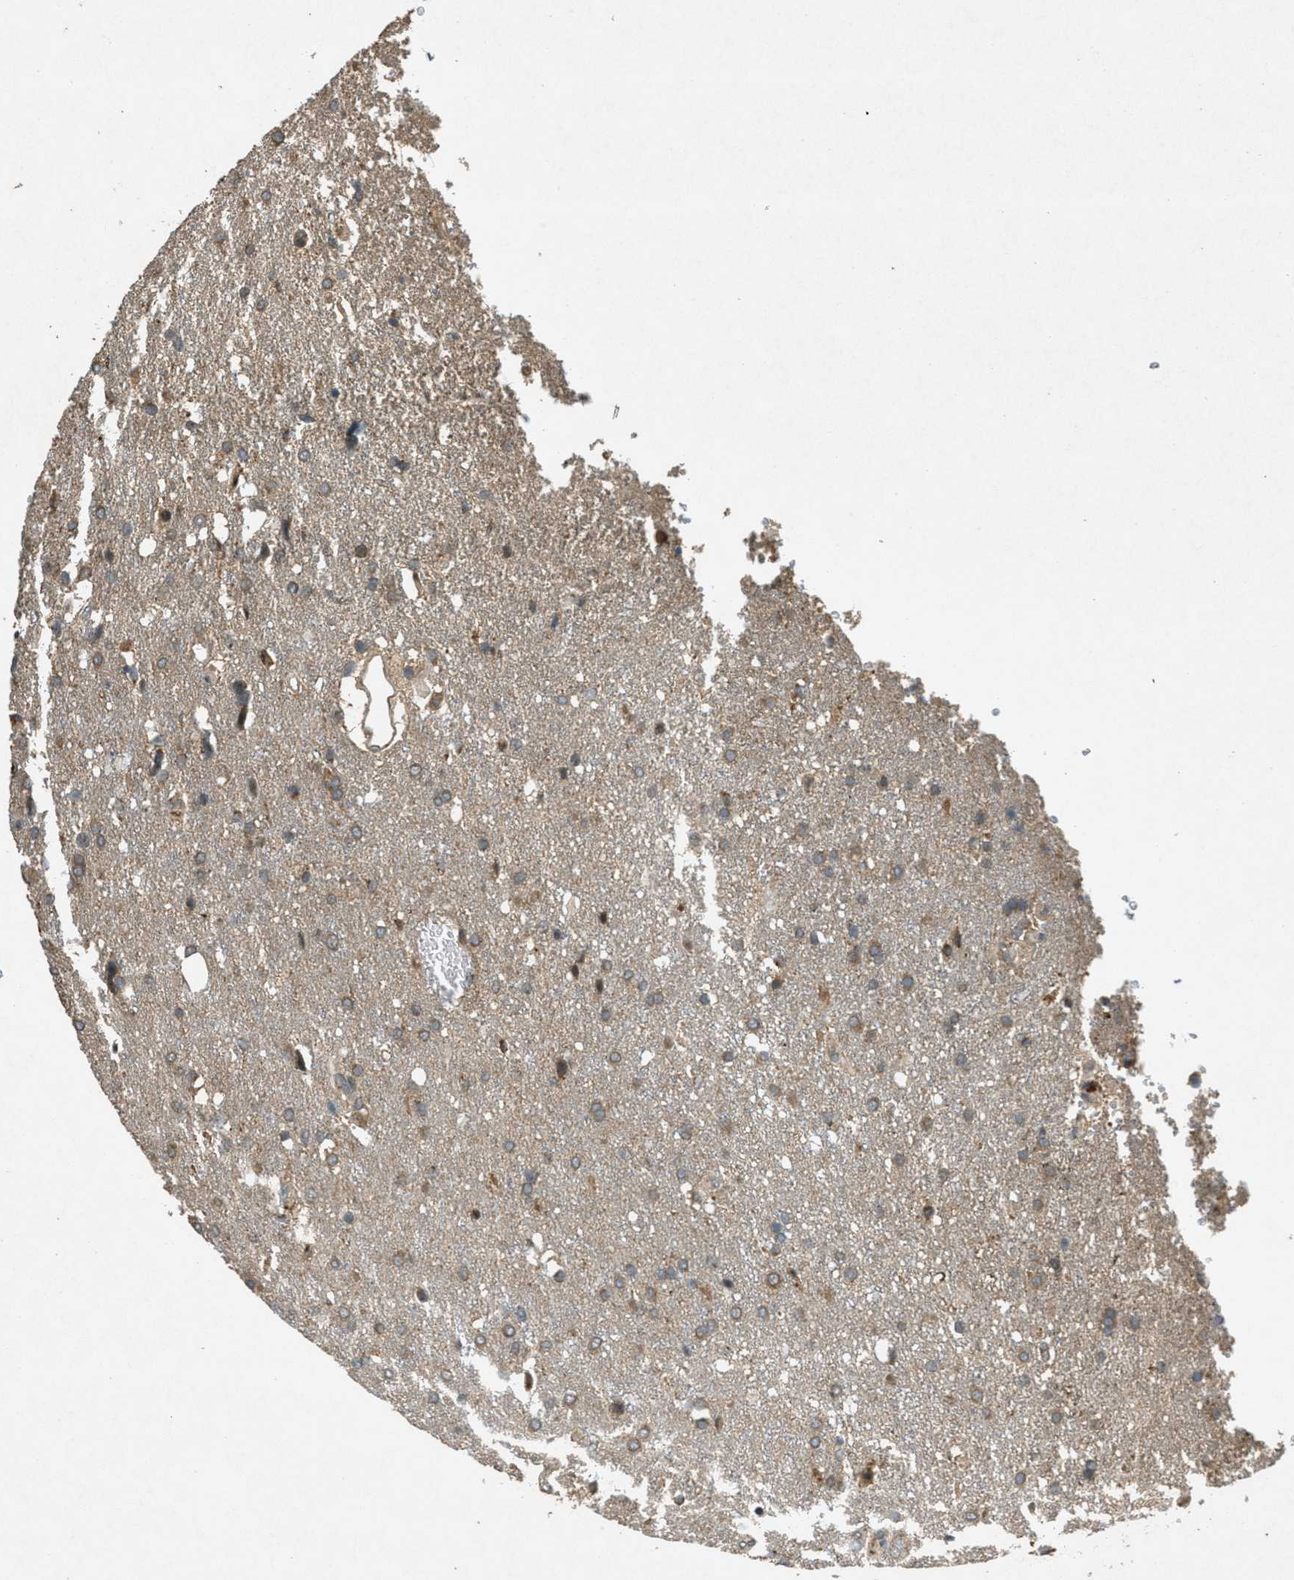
{"staining": {"intensity": "moderate", "quantity": ">75%", "location": "cytoplasmic/membranous"}, "tissue": "glioma", "cell_type": "Tumor cells", "image_type": "cancer", "snomed": [{"axis": "morphology", "description": "Glioma, malignant, High grade"}, {"axis": "topography", "description": "Brain"}], "caption": "A high-resolution image shows immunohistochemistry (IHC) staining of glioma, which exhibits moderate cytoplasmic/membranous expression in about >75% of tumor cells.", "gene": "PPP1R15A", "patient": {"sex": "female", "age": 58}}